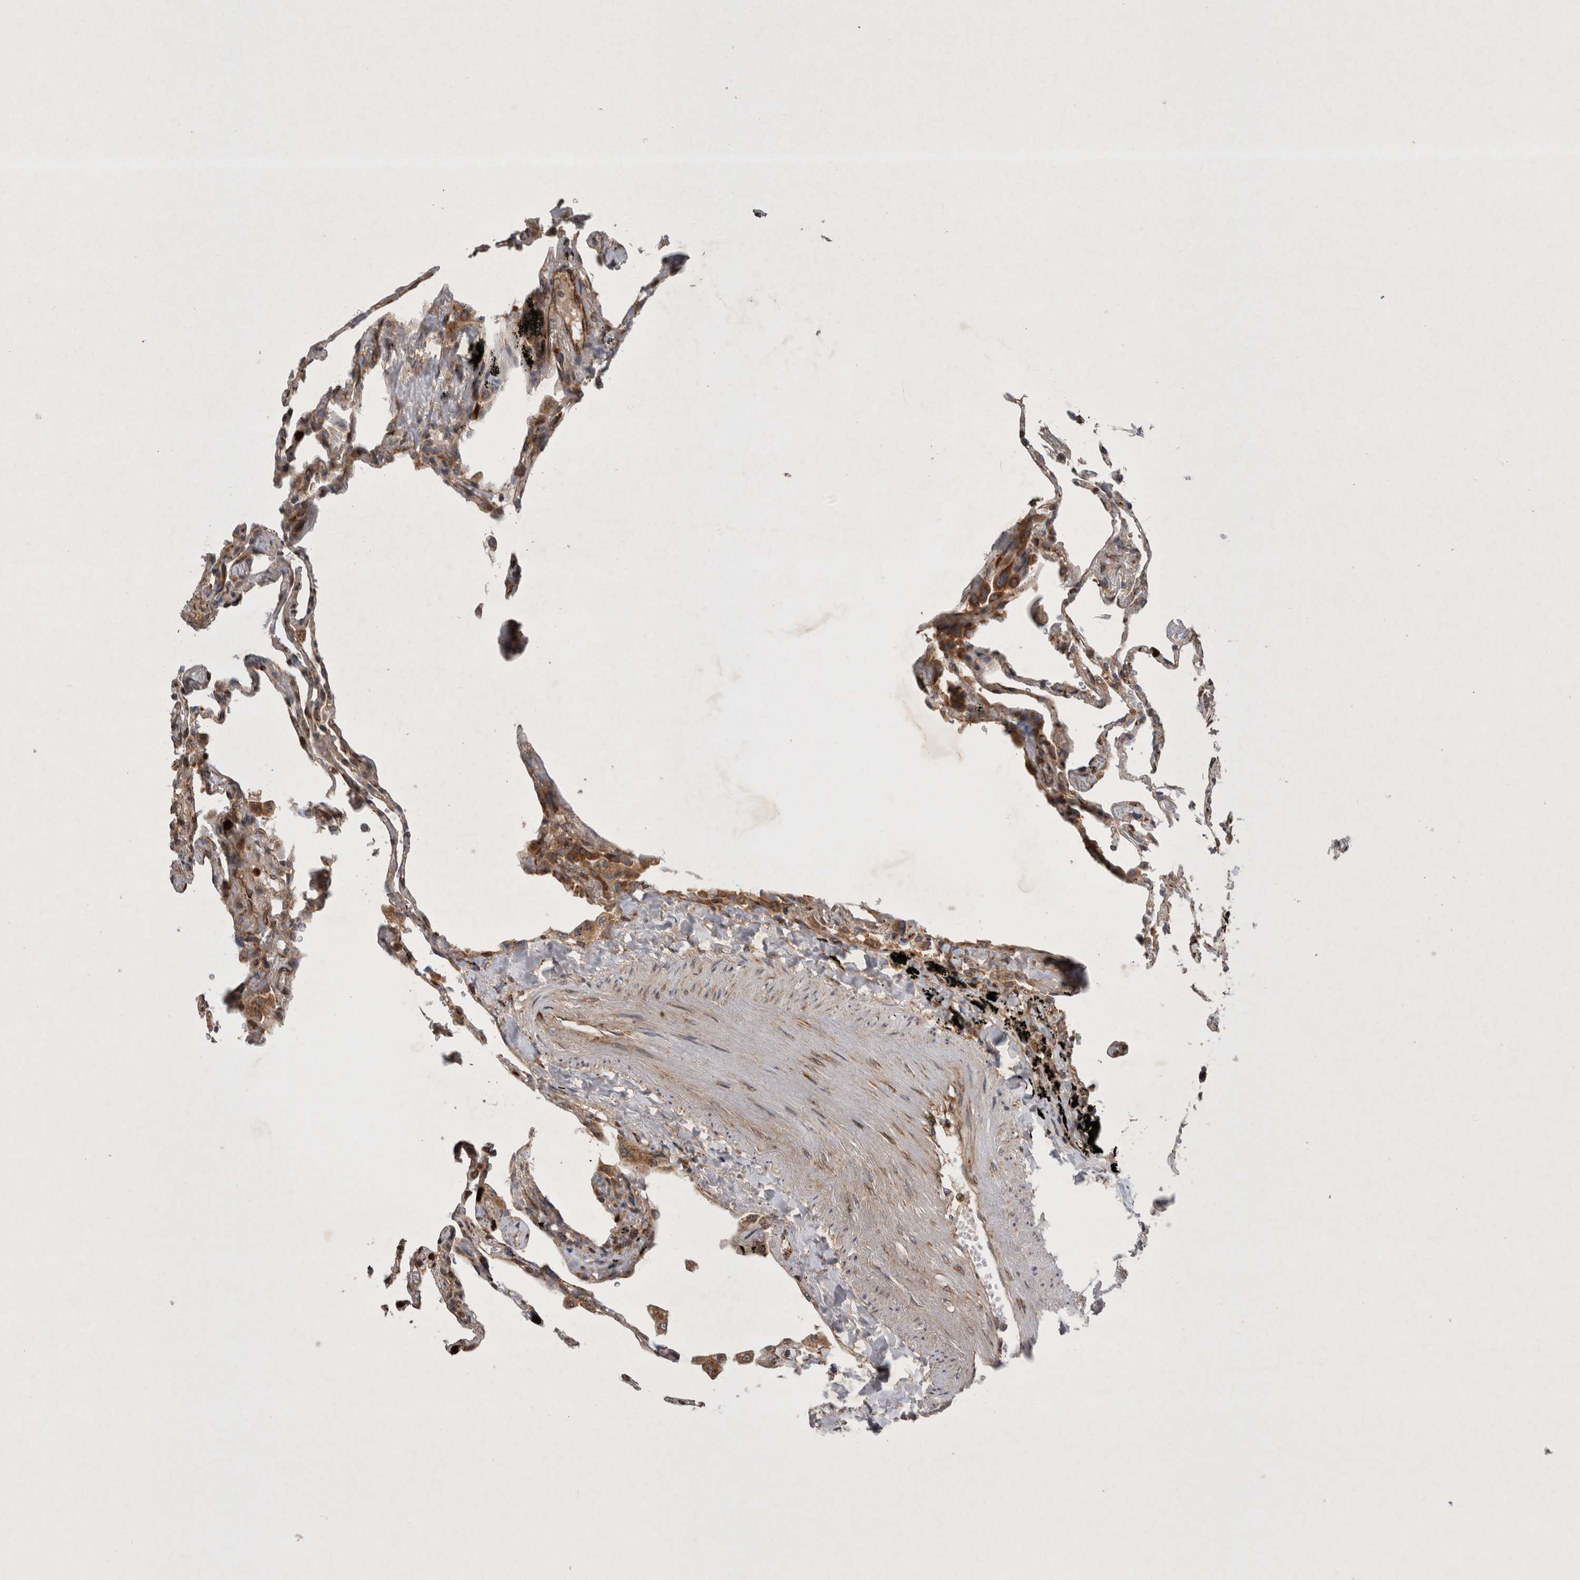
{"staining": {"intensity": "moderate", "quantity": "25%-75%", "location": "cytoplasmic/membranous"}, "tissue": "lung", "cell_type": "Alveolar cells", "image_type": "normal", "snomed": [{"axis": "morphology", "description": "Normal tissue, NOS"}, {"axis": "topography", "description": "Lung"}], "caption": "Immunohistochemical staining of normal lung displays 25%-75% levels of moderate cytoplasmic/membranous protein expression in about 25%-75% of alveolar cells.", "gene": "PDCD2", "patient": {"sex": "male", "age": 59}}